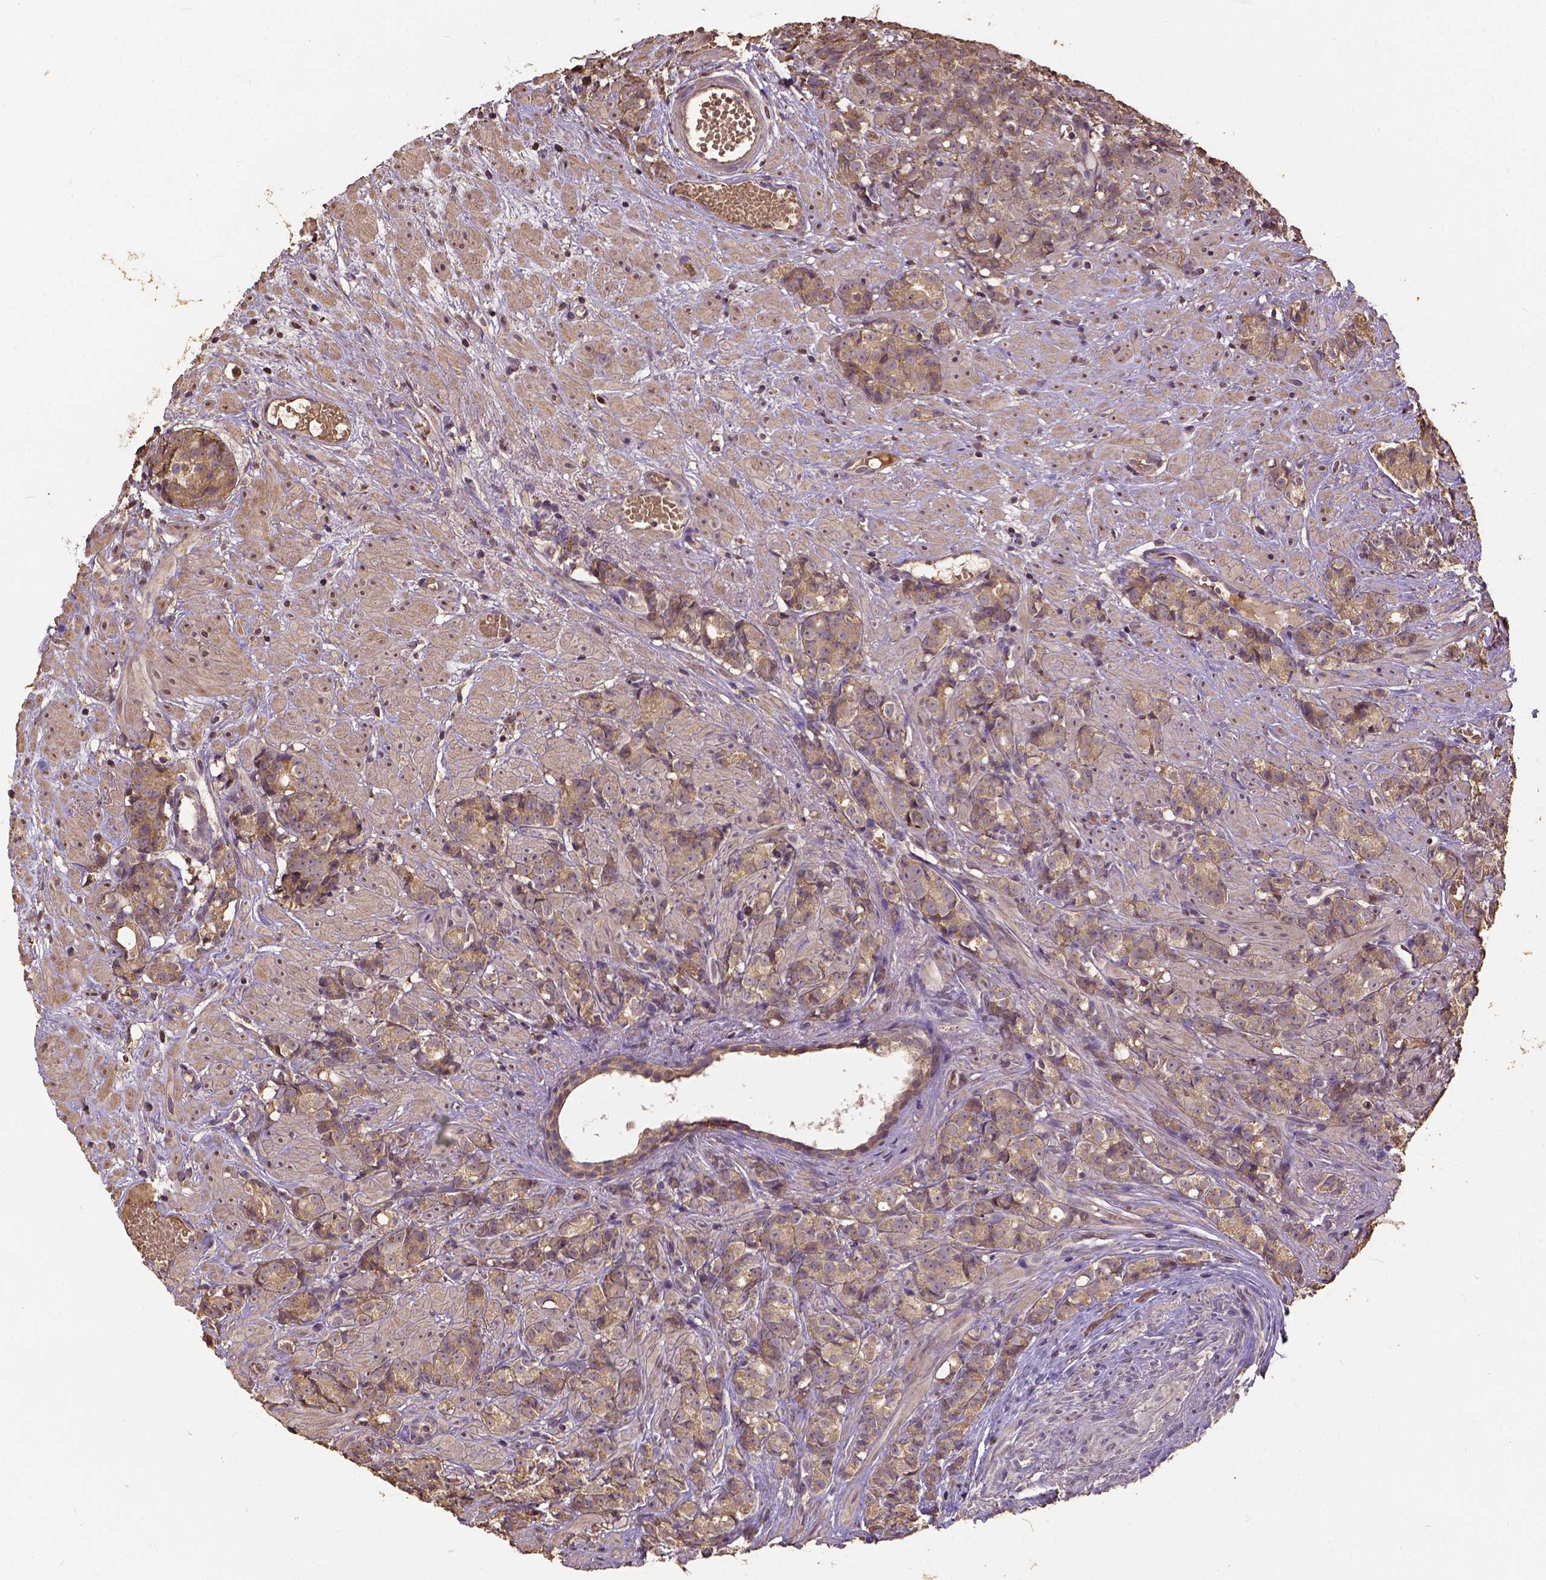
{"staining": {"intensity": "moderate", "quantity": "<25%", "location": "cytoplasmic/membranous"}, "tissue": "prostate cancer", "cell_type": "Tumor cells", "image_type": "cancer", "snomed": [{"axis": "morphology", "description": "Adenocarcinoma, High grade"}, {"axis": "topography", "description": "Prostate"}], "caption": "Prostate cancer (high-grade adenocarcinoma) stained with DAB (3,3'-diaminobenzidine) IHC exhibits low levels of moderate cytoplasmic/membranous expression in about <25% of tumor cells. The staining was performed using DAB to visualize the protein expression in brown, while the nuclei were stained in blue with hematoxylin (Magnification: 20x).", "gene": "ATP1B3", "patient": {"sex": "male", "age": 81}}